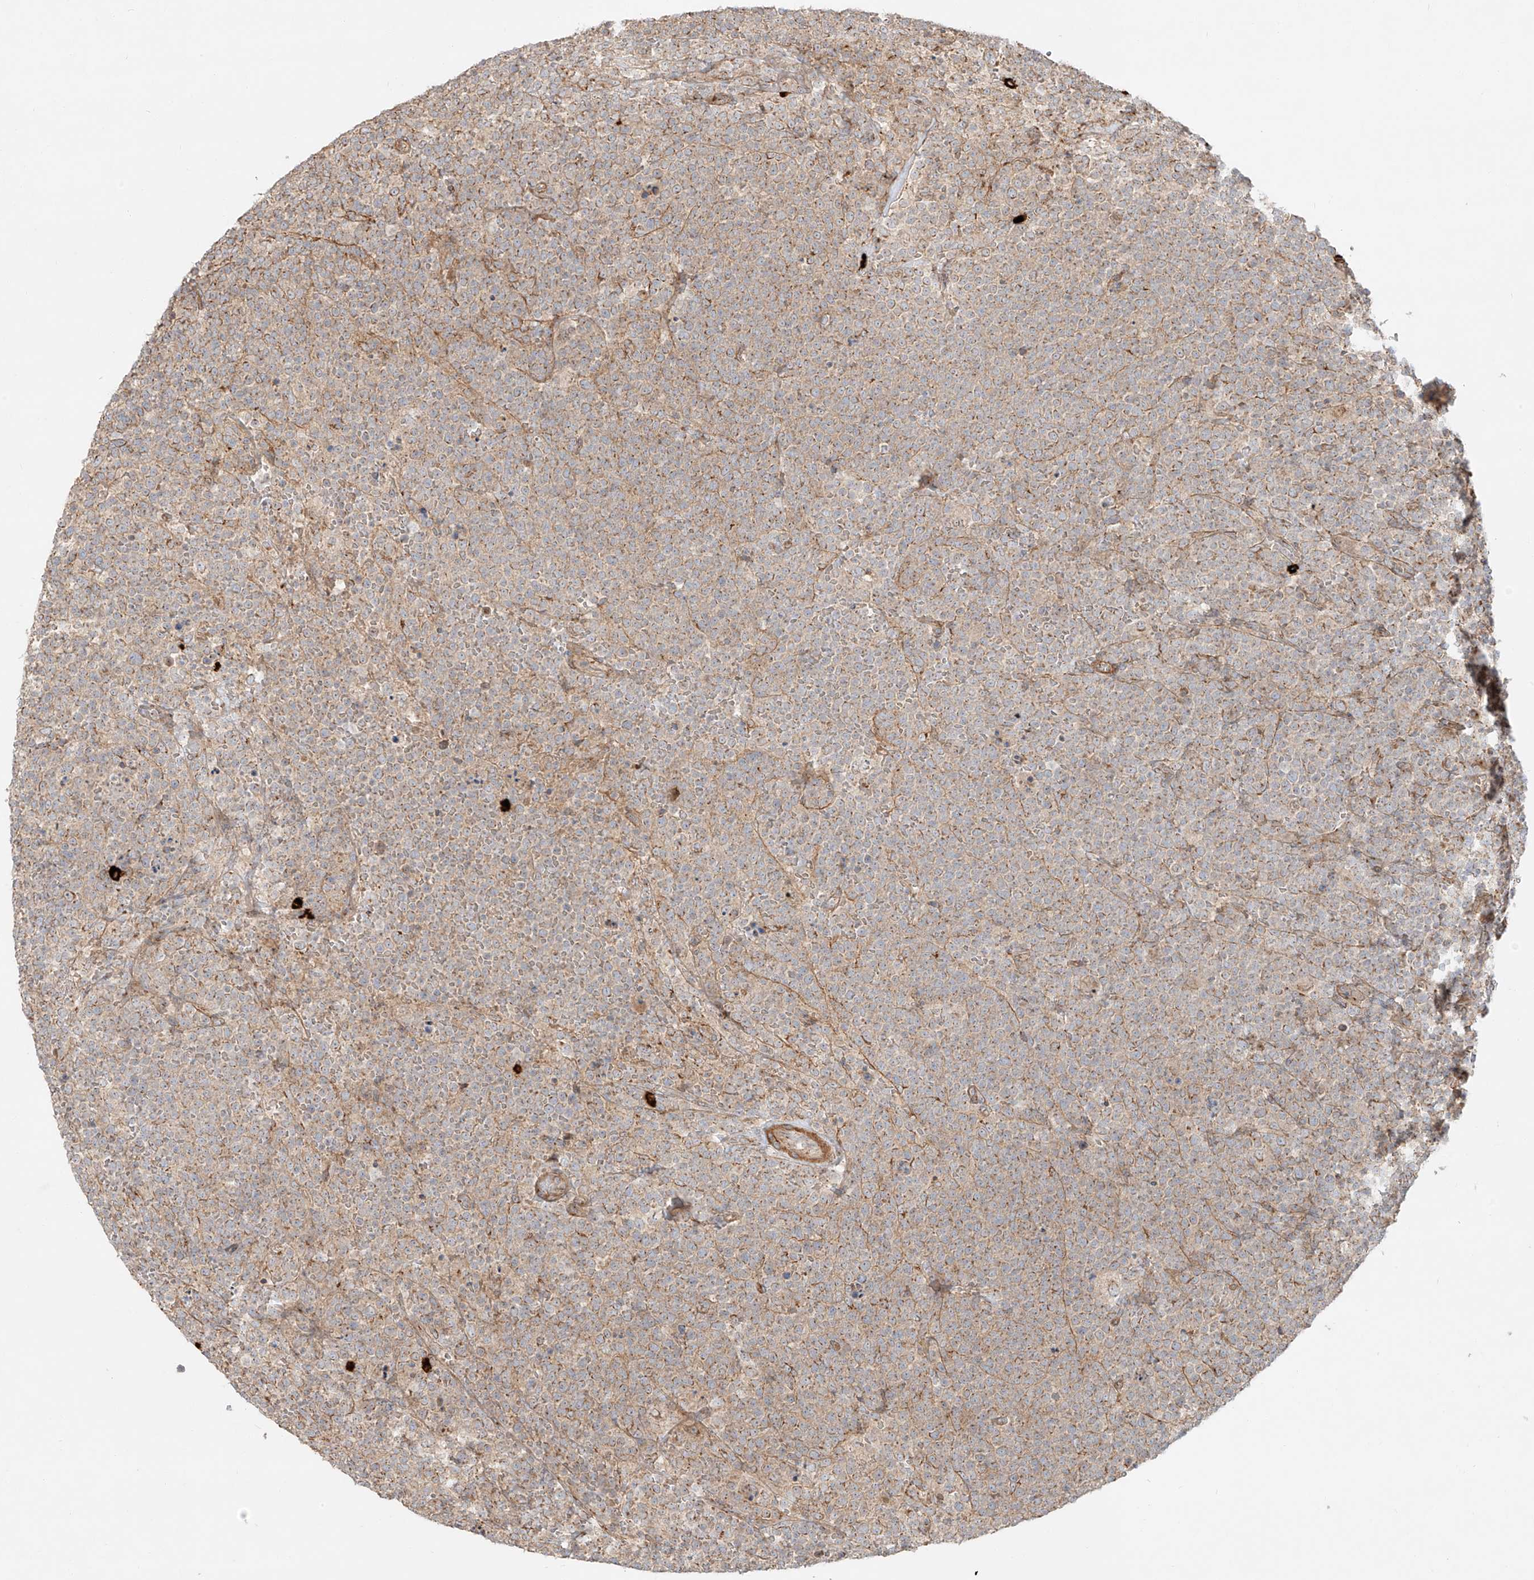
{"staining": {"intensity": "weak", "quantity": ">75%", "location": "cytoplasmic/membranous"}, "tissue": "lymphoma", "cell_type": "Tumor cells", "image_type": "cancer", "snomed": [{"axis": "morphology", "description": "Malignant lymphoma, non-Hodgkin's type, High grade"}, {"axis": "topography", "description": "Lymph node"}], "caption": "IHC image of neoplastic tissue: lymphoma stained using immunohistochemistry (IHC) reveals low levels of weak protein expression localized specifically in the cytoplasmic/membranous of tumor cells, appearing as a cytoplasmic/membranous brown color.", "gene": "ZNF287", "patient": {"sex": "male", "age": 61}}